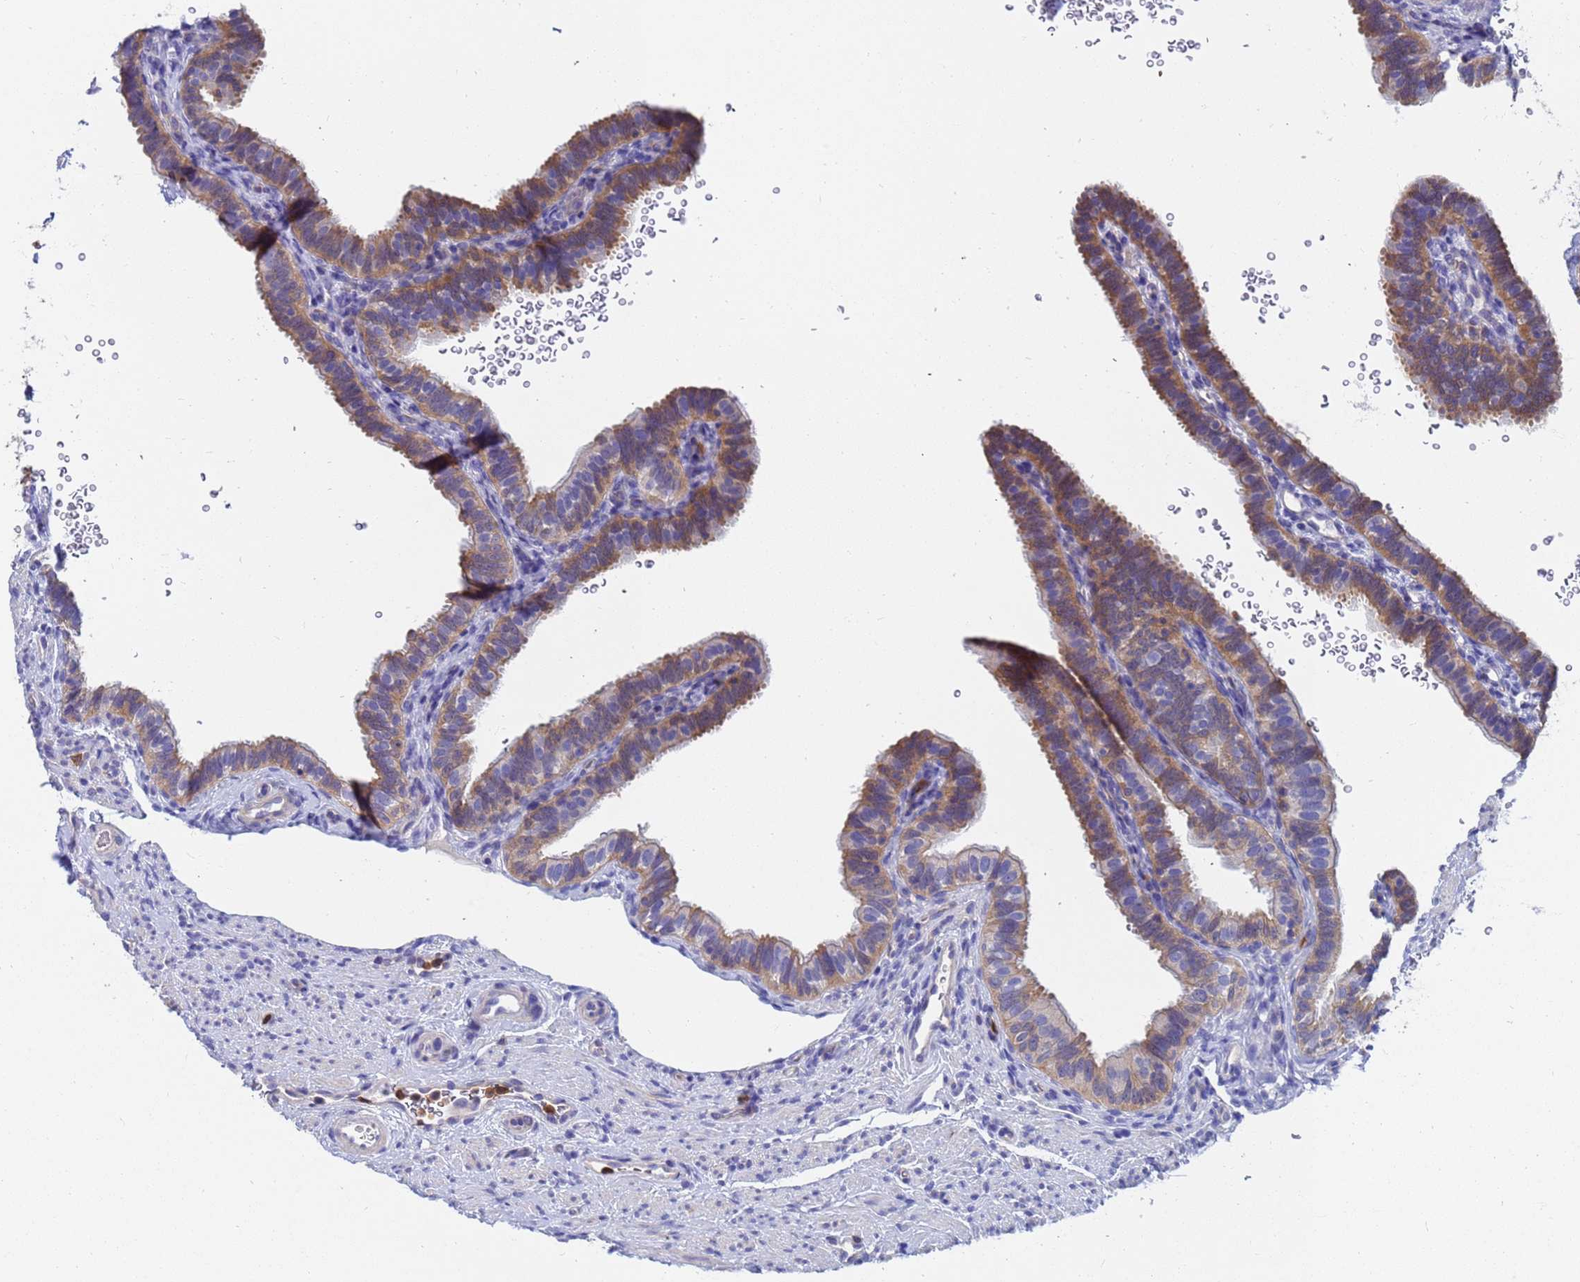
{"staining": {"intensity": "moderate", "quantity": ">75%", "location": "cytoplasmic/membranous"}, "tissue": "fallopian tube", "cell_type": "Glandular cells", "image_type": "normal", "snomed": [{"axis": "morphology", "description": "Normal tissue, NOS"}, {"axis": "topography", "description": "Fallopian tube"}], "caption": "A brown stain labels moderate cytoplasmic/membranous staining of a protein in glandular cells of unremarkable human fallopian tube.", "gene": "TTLL11", "patient": {"sex": "female", "age": 41}}